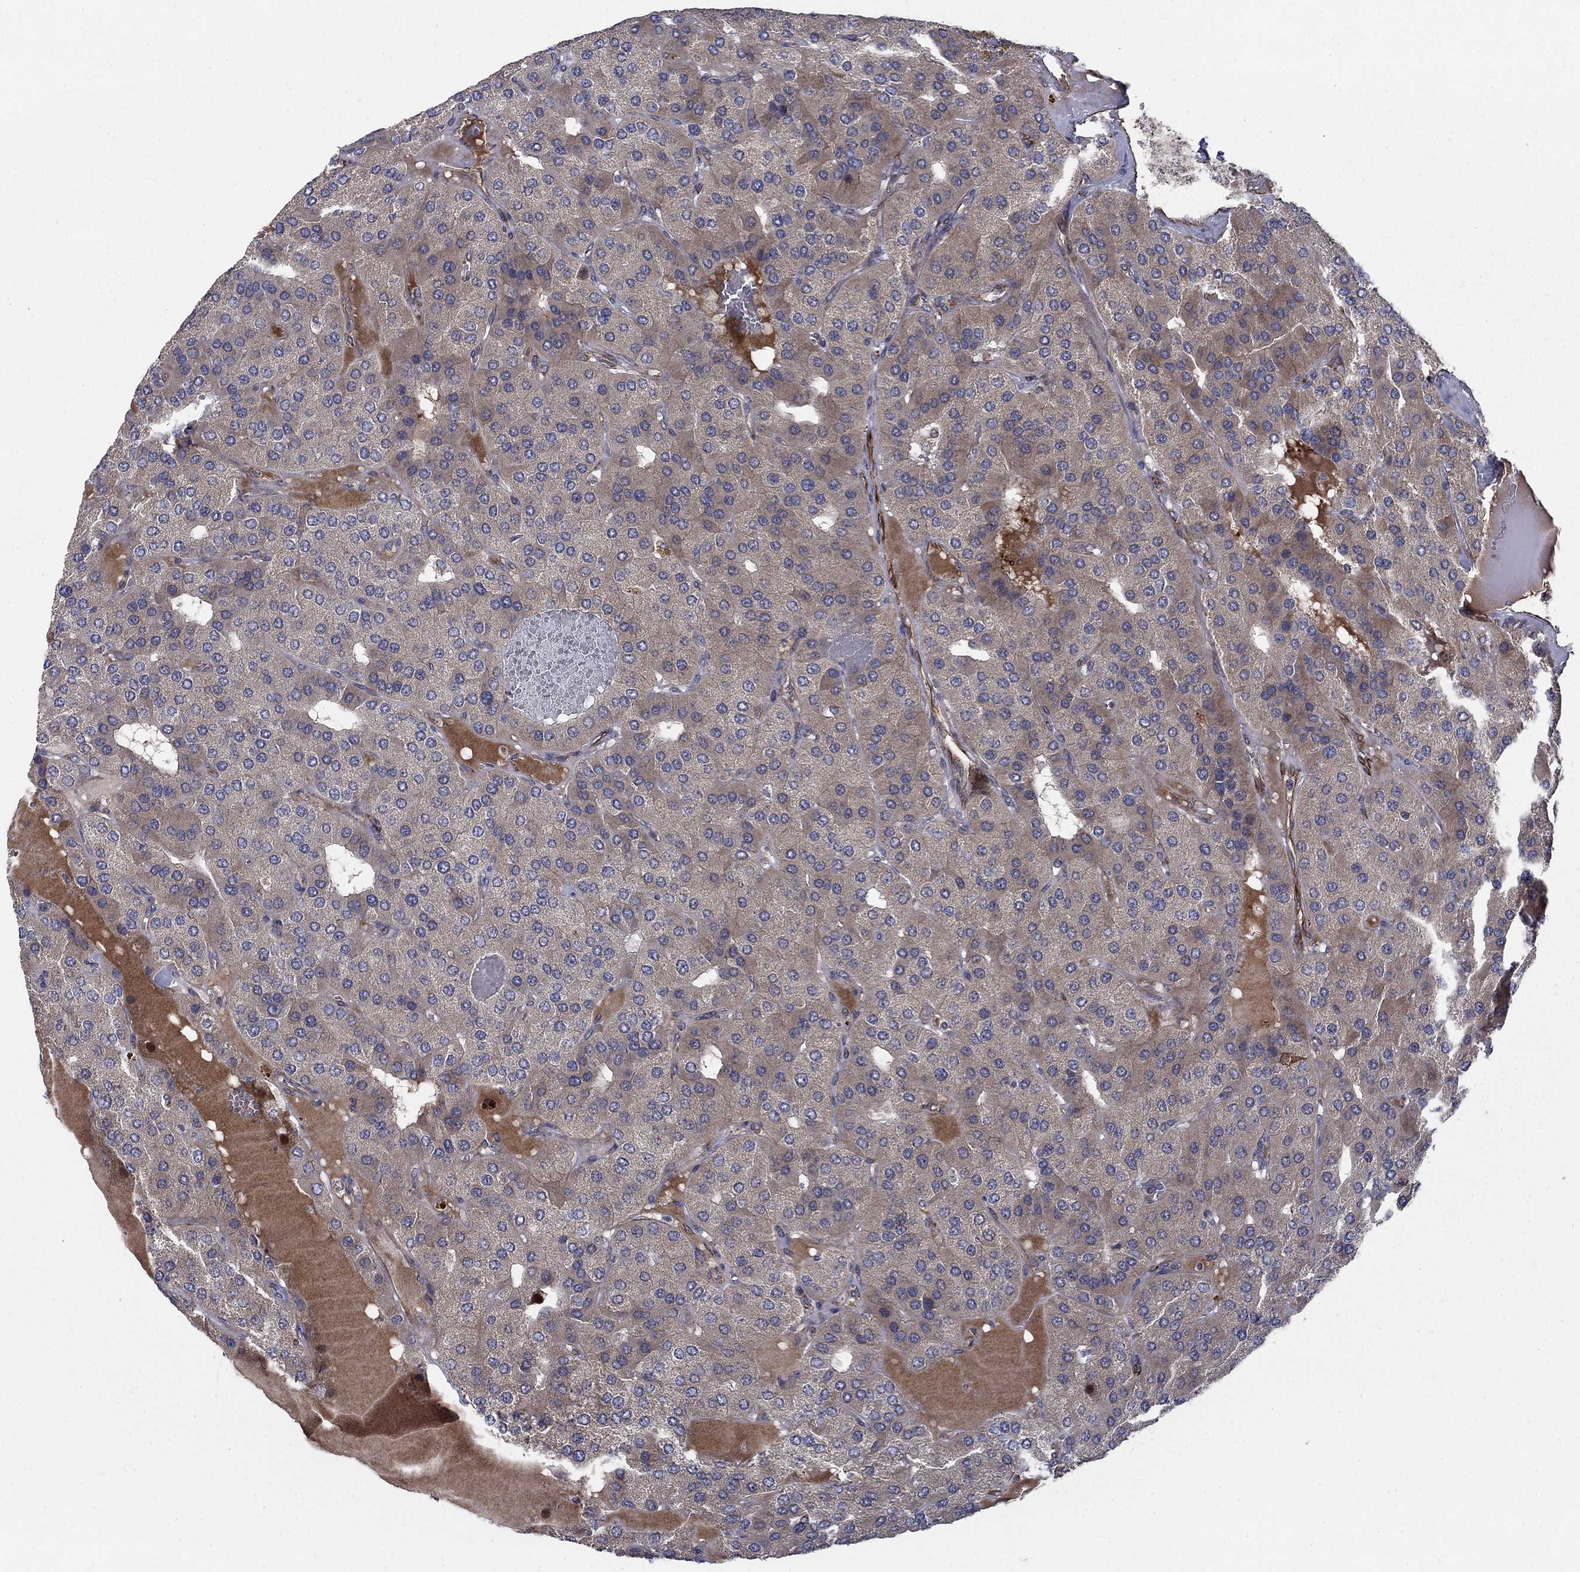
{"staining": {"intensity": "weak", "quantity": "<25%", "location": "cytoplasmic/membranous"}, "tissue": "parathyroid gland", "cell_type": "Glandular cells", "image_type": "normal", "snomed": [{"axis": "morphology", "description": "Normal tissue, NOS"}, {"axis": "morphology", "description": "Adenoma, NOS"}, {"axis": "topography", "description": "Parathyroid gland"}], "caption": "High power microscopy histopathology image of an immunohistochemistry micrograph of benign parathyroid gland, revealing no significant staining in glandular cells. (DAB (3,3'-diaminobenzidine) immunohistochemistry, high magnification).", "gene": "NDUFC1", "patient": {"sex": "female", "age": 86}}